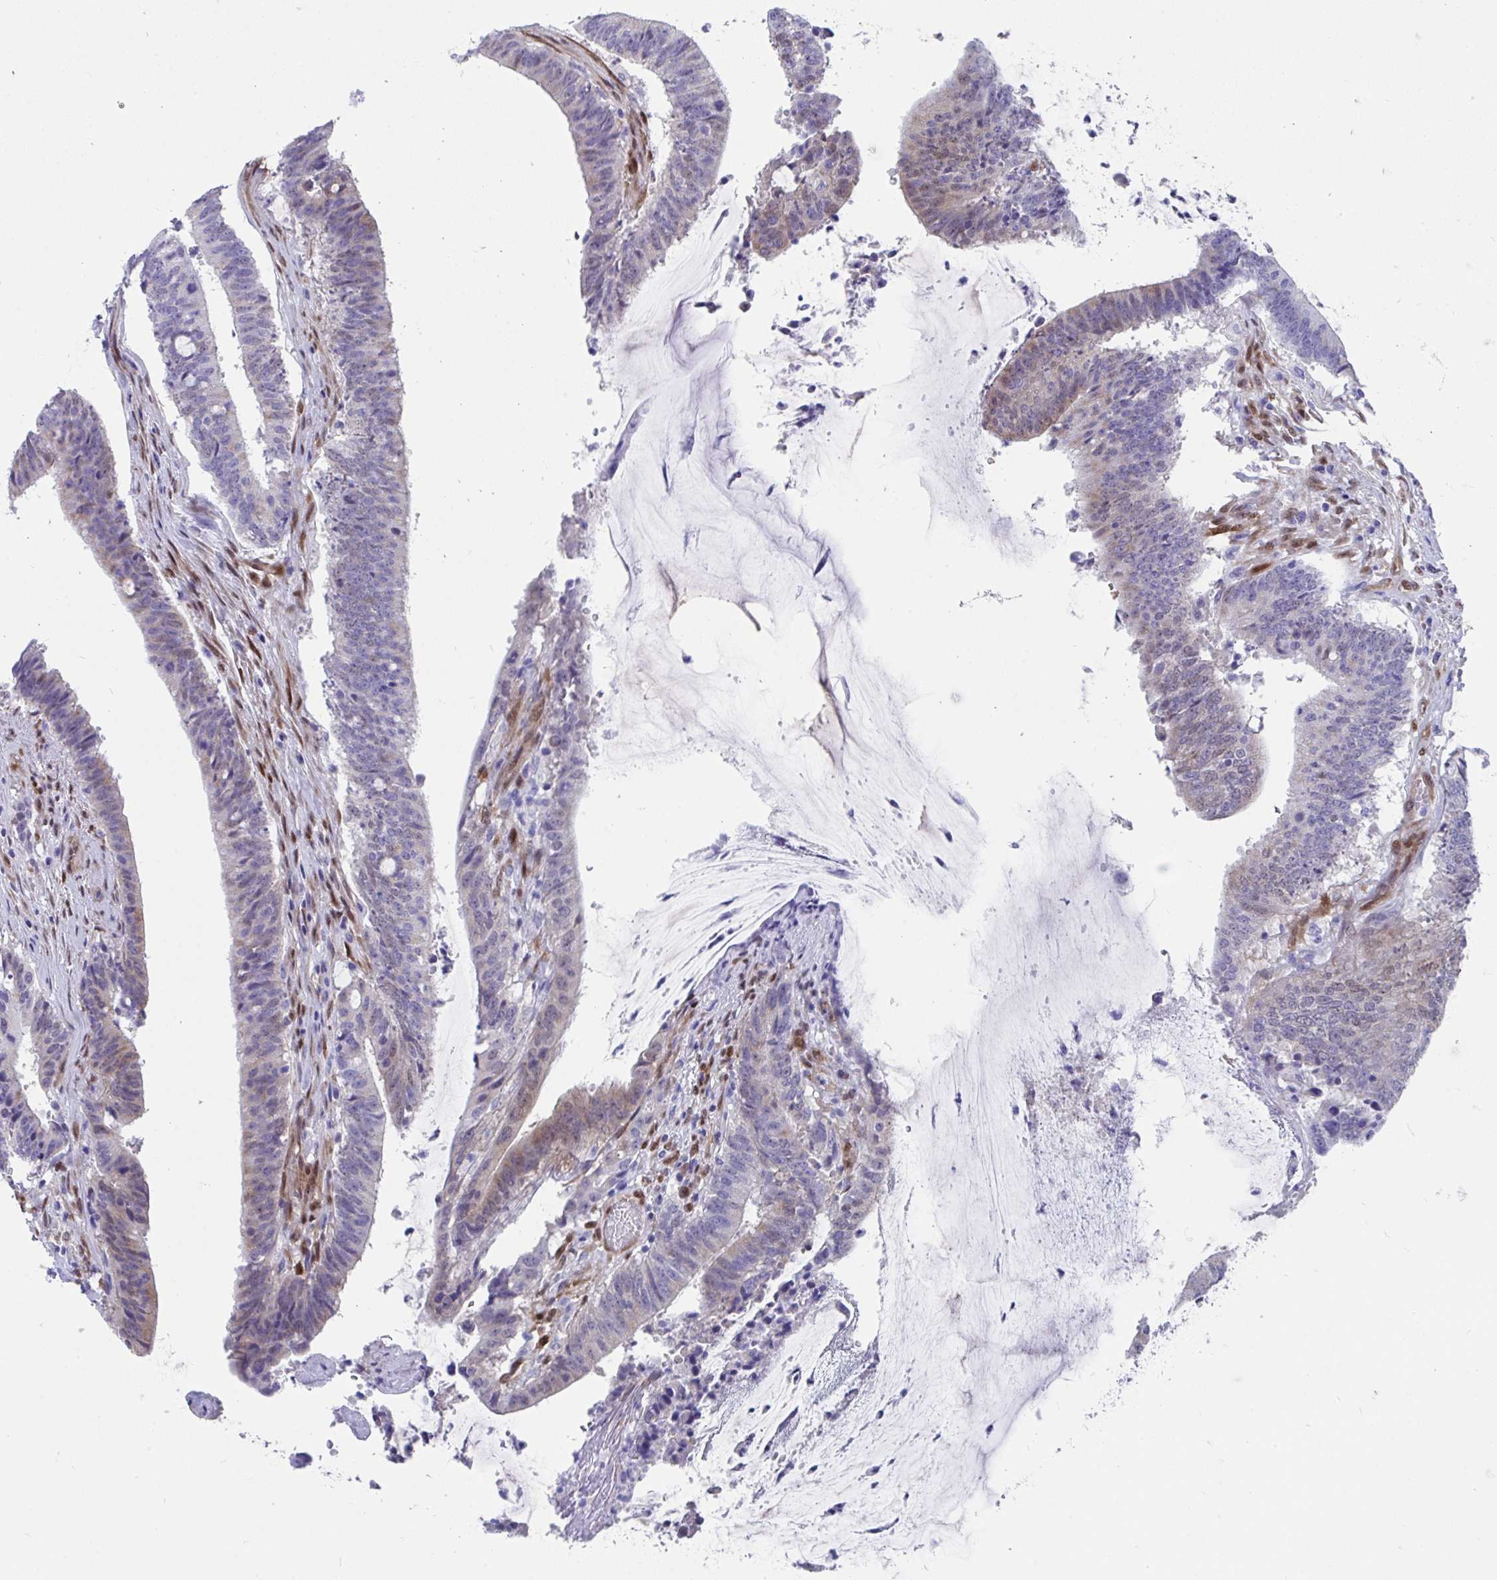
{"staining": {"intensity": "weak", "quantity": "<25%", "location": "cytoplasmic/membranous"}, "tissue": "colorectal cancer", "cell_type": "Tumor cells", "image_type": "cancer", "snomed": [{"axis": "morphology", "description": "Adenocarcinoma, NOS"}, {"axis": "topography", "description": "Colon"}], "caption": "Immunohistochemistry of human colorectal adenocarcinoma demonstrates no staining in tumor cells.", "gene": "RBPMS", "patient": {"sex": "female", "age": 43}}